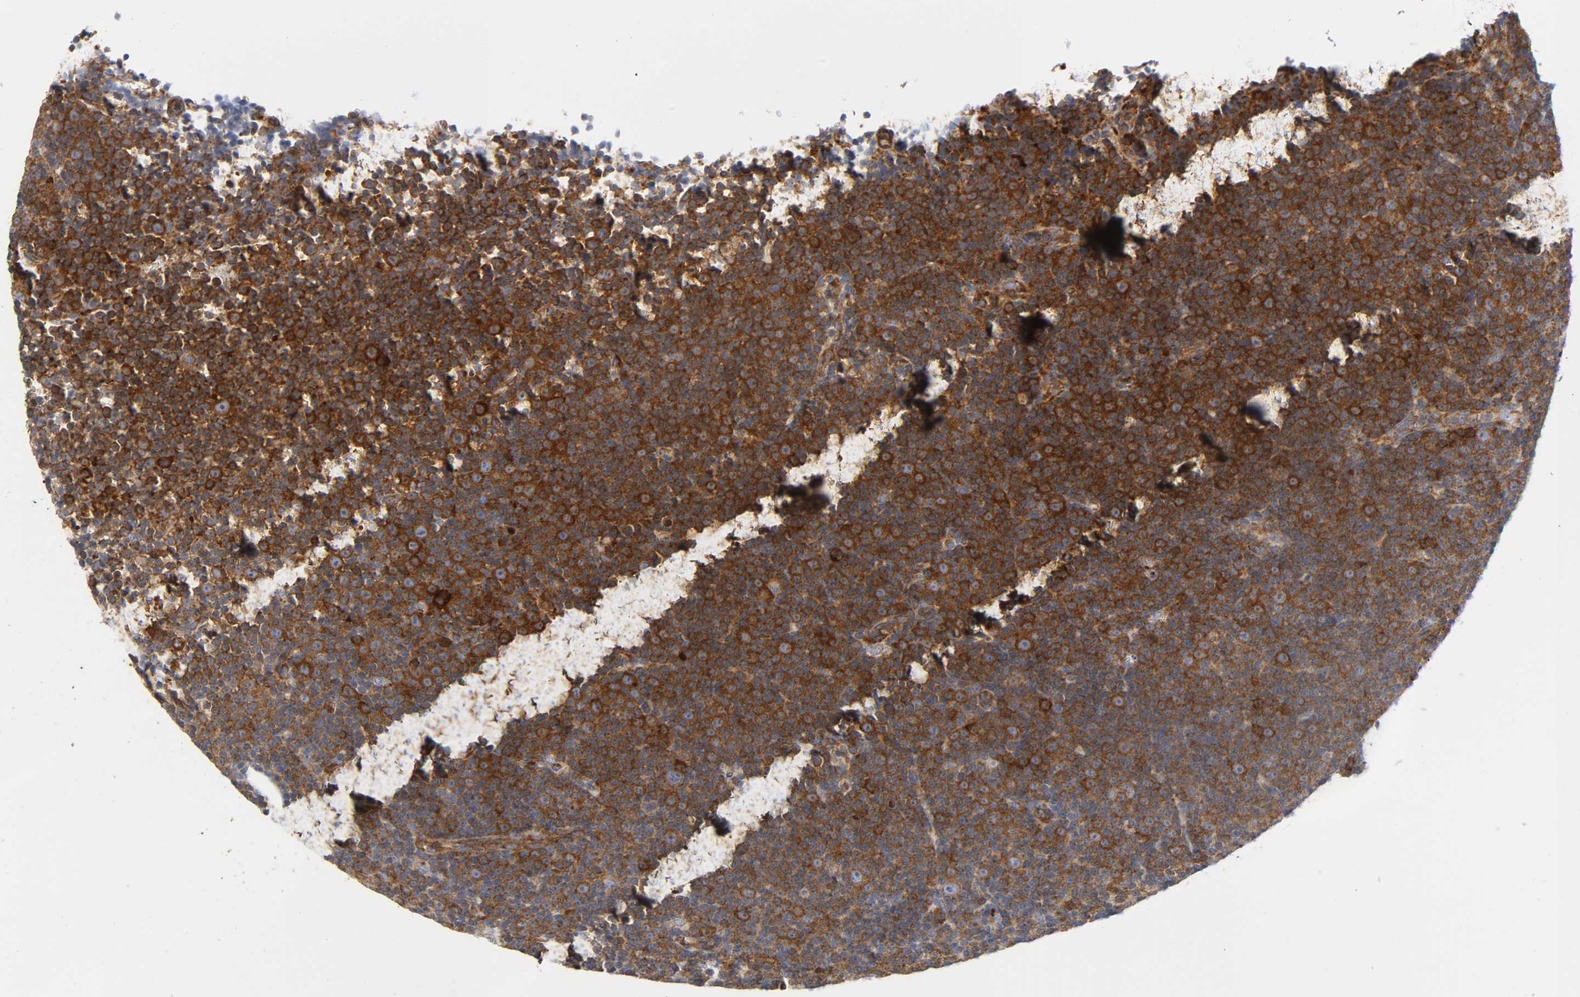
{"staining": {"intensity": "strong", "quantity": ">75%", "location": "cytoplasmic/membranous"}, "tissue": "lymphoma", "cell_type": "Tumor cells", "image_type": "cancer", "snomed": [{"axis": "morphology", "description": "Malignant lymphoma, non-Hodgkin's type, Low grade"}, {"axis": "topography", "description": "Lymph node"}], "caption": "Low-grade malignant lymphoma, non-Hodgkin's type stained with DAB (3,3'-diaminobenzidine) immunohistochemistry (IHC) displays high levels of strong cytoplasmic/membranous positivity in about >75% of tumor cells. The staining is performed using DAB brown chromogen to label protein expression. The nuclei are counter-stained blue using hematoxylin.", "gene": "REL", "patient": {"sex": "female", "age": 67}}